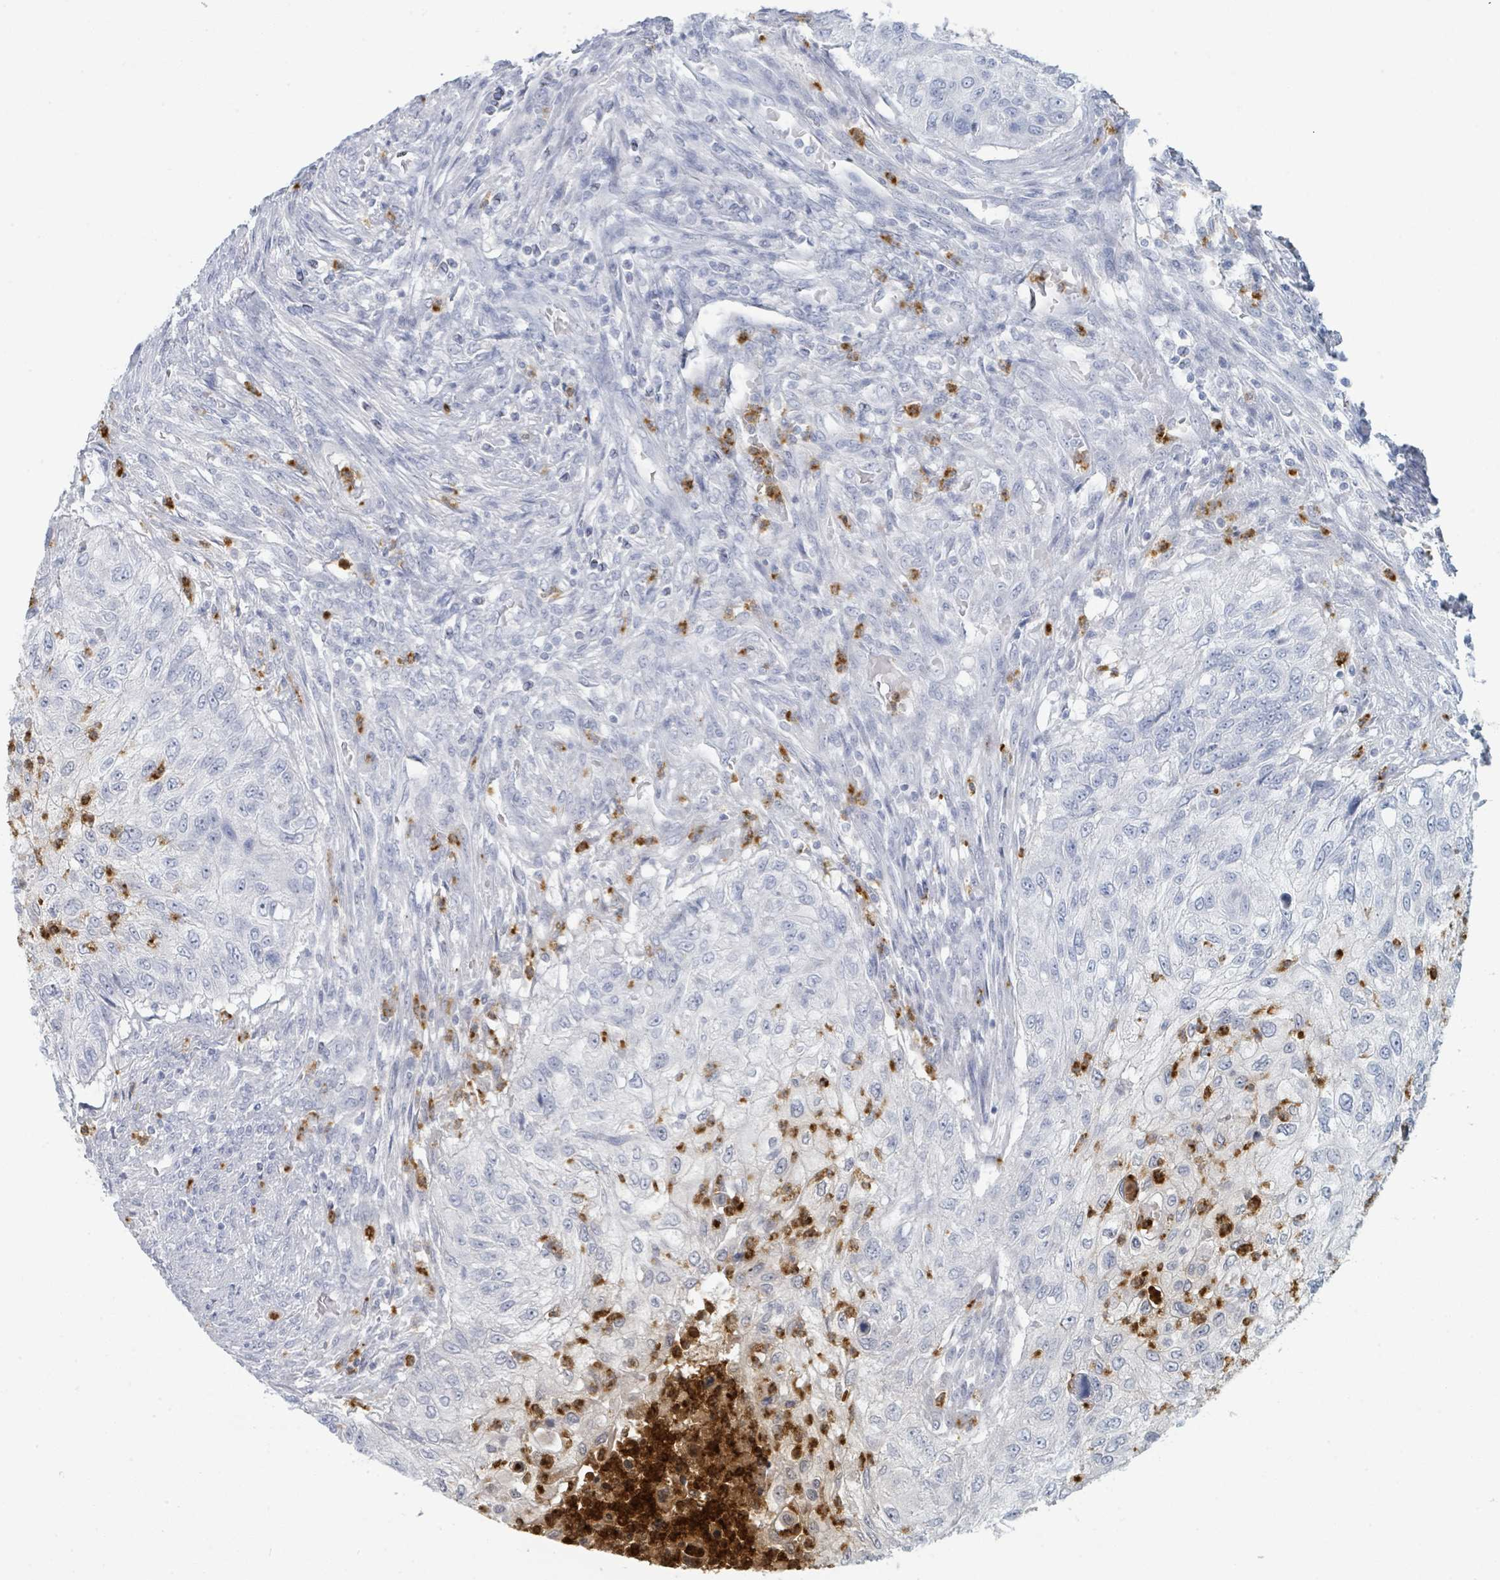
{"staining": {"intensity": "negative", "quantity": "none", "location": "none"}, "tissue": "urothelial cancer", "cell_type": "Tumor cells", "image_type": "cancer", "snomed": [{"axis": "morphology", "description": "Urothelial carcinoma, High grade"}, {"axis": "topography", "description": "Urinary bladder"}], "caption": "DAB (3,3'-diaminobenzidine) immunohistochemical staining of human urothelial cancer reveals no significant expression in tumor cells.", "gene": "DEFA4", "patient": {"sex": "female", "age": 60}}